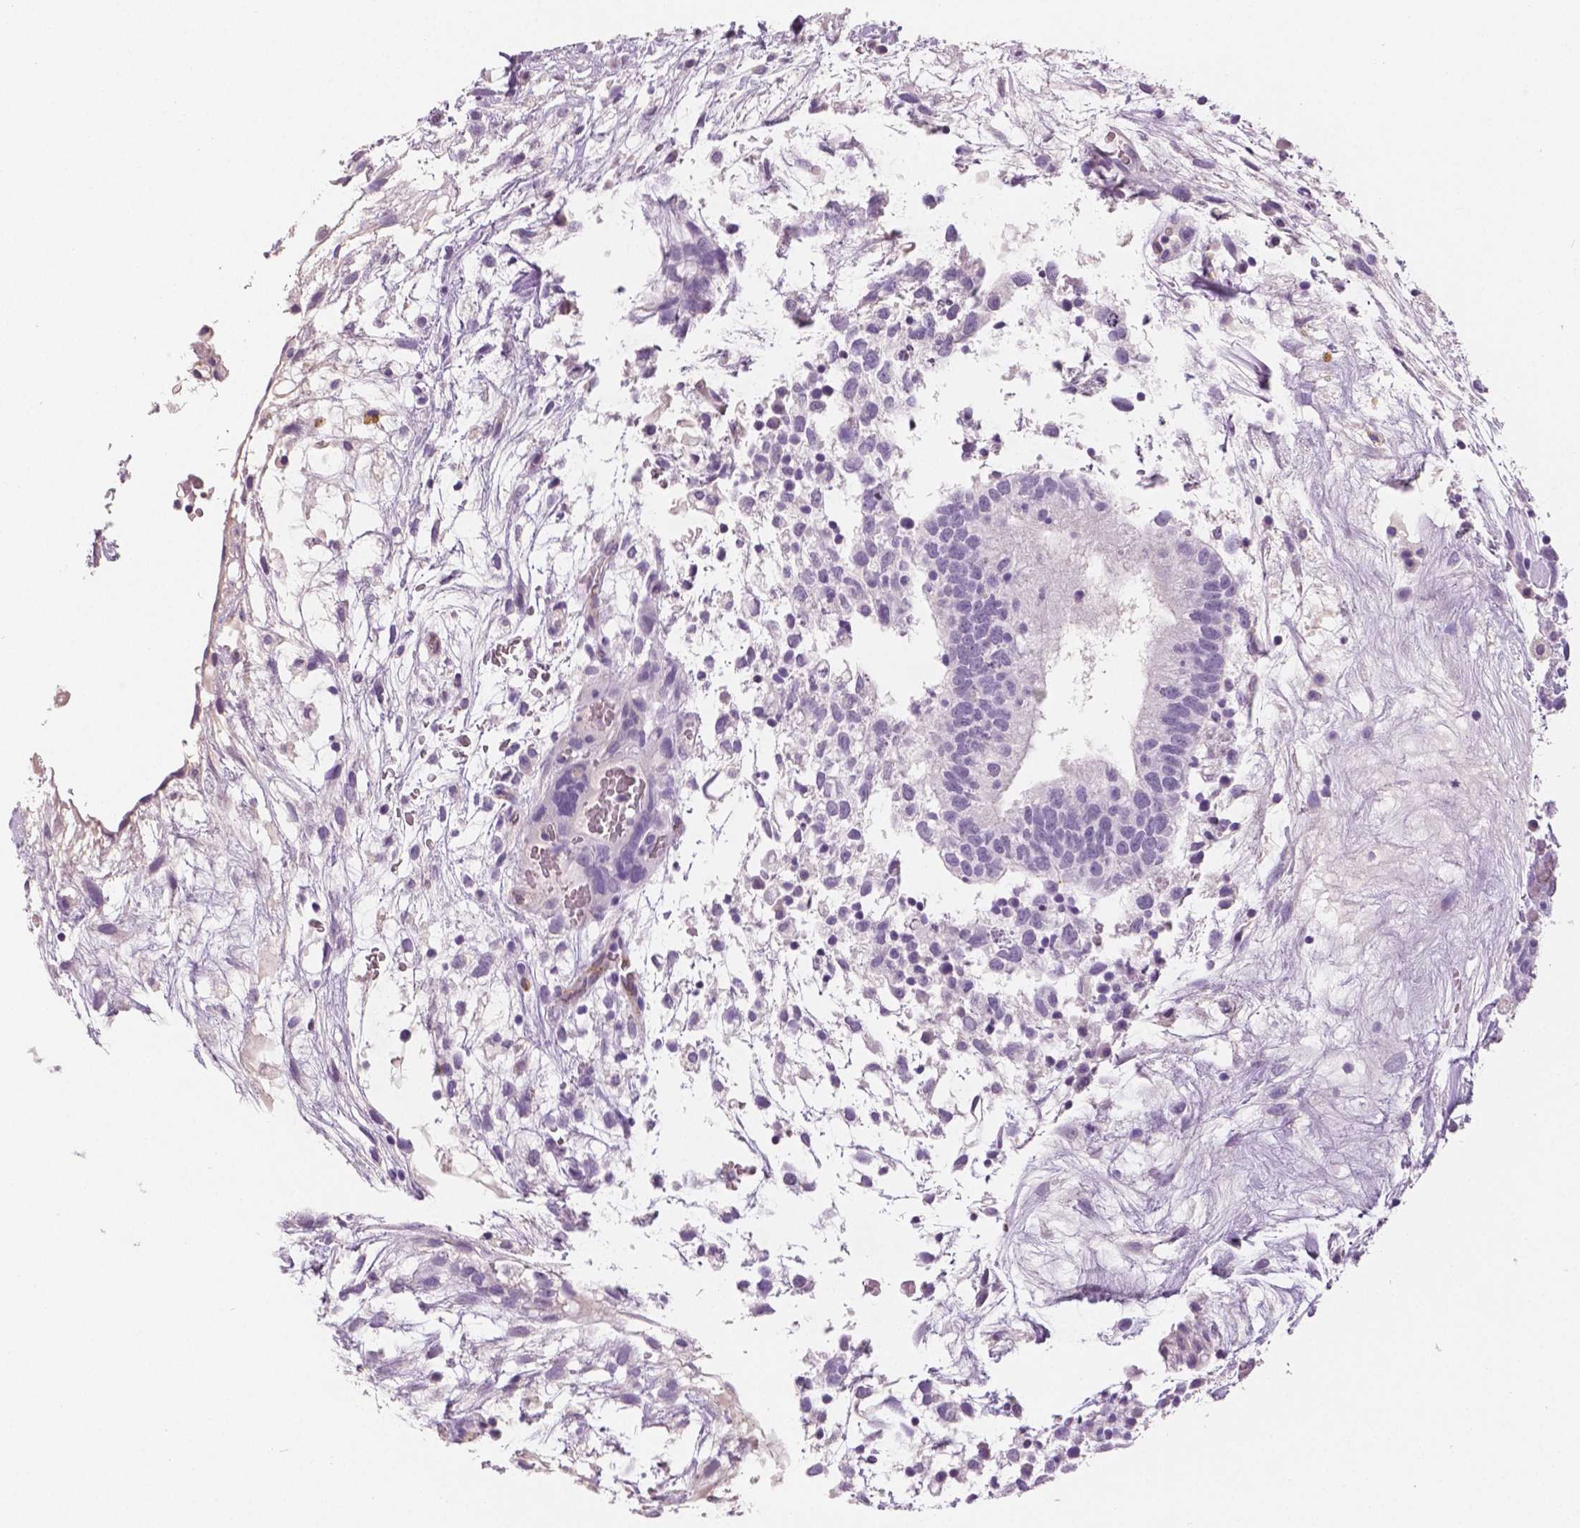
{"staining": {"intensity": "negative", "quantity": "none", "location": "none"}, "tissue": "testis cancer", "cell_type": "Tumor cells", "image_type": "cancer", "snomed": [{"axis": "morphology", "description": "Normal tissue, NOS"}, {"axis": "morphology", "description": "Carcinoma, Embryonal, NOS"}, {"axis": "topography", "description": "Testis"}], "caption": "Protein analysis of embryonal carcinoma (testis) shows no significant positivity in tumor cells.", "gene": "TSPAN7", "patient": {"sex": "male", "age": 32}}